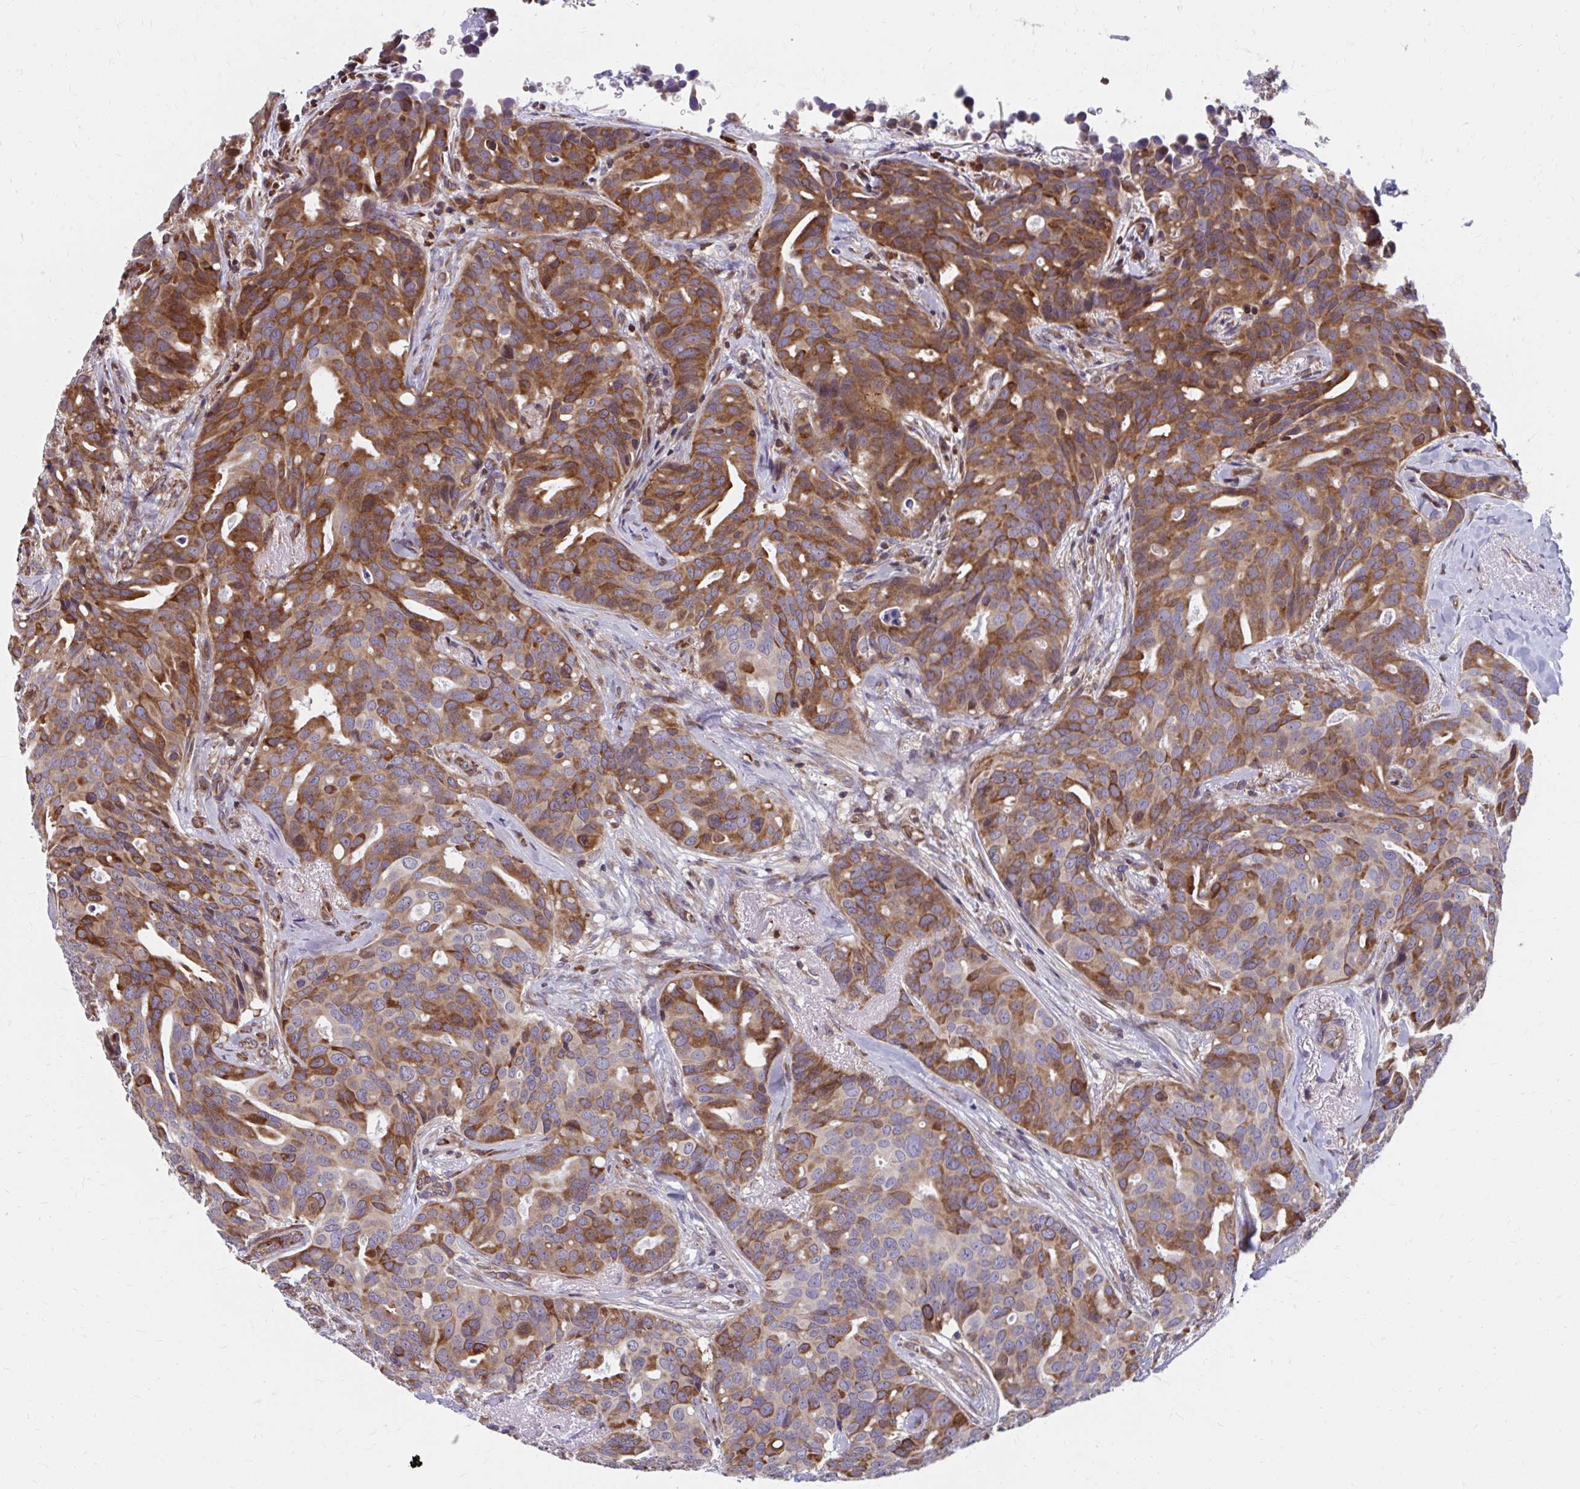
{"staining": {"intensity": "moderate", "quantity": ">75%", "location": "cytoplasmic/membranous"}, "tissue": "breast cancer", "cell_type": "Tumor cells", "image_type": "cancer", "snomed": [{"axis": "morphology", "description": "Duct carcinoma"}, {"axis": "topography", "description": "Breast"}], "caption": "A brown stain shows moderate cytoplasmic/membranous staining of a protein in breast invasive ductal carcinoma tumor cells.", "gene": "ZNF778", "patient": {"sex": "female", "age": 54}}